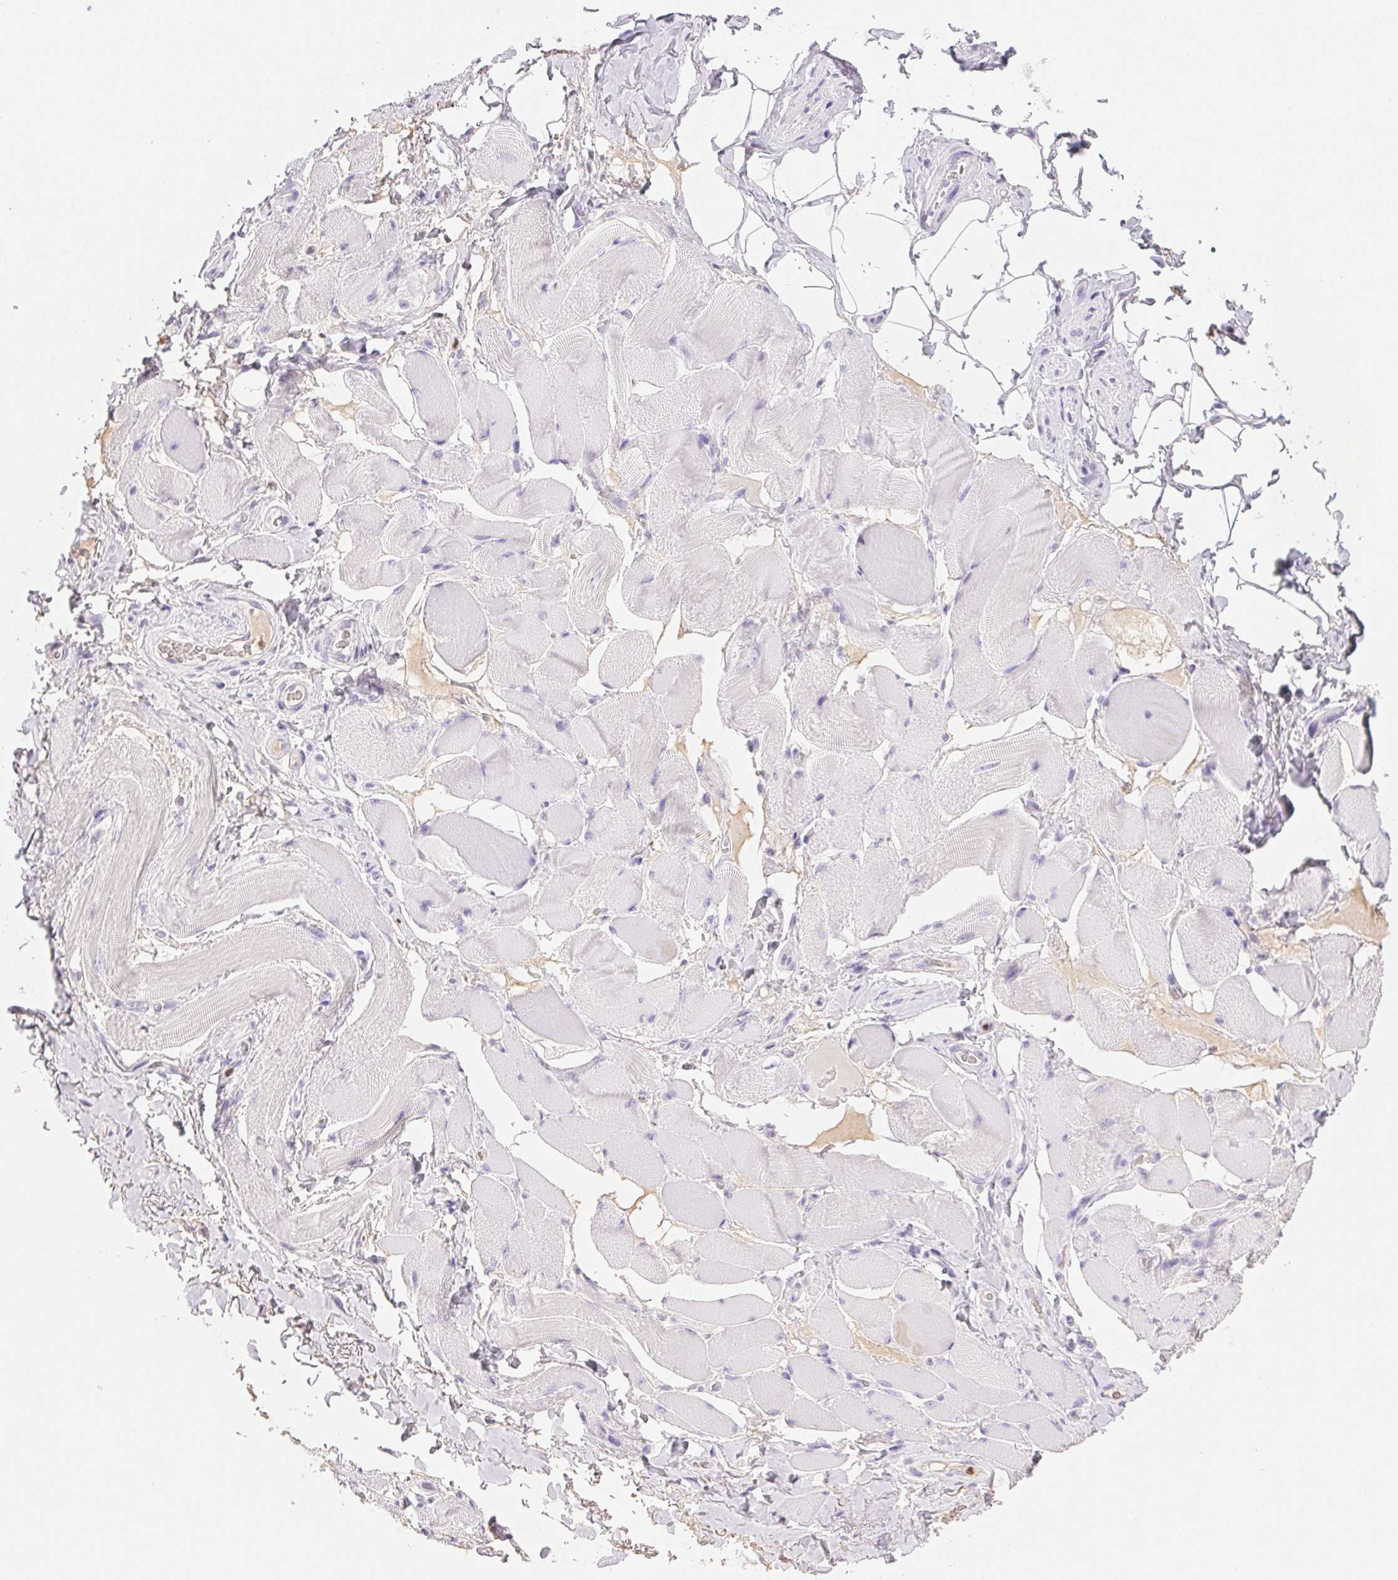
{"staining": {"intensity": "negative", "quantity": "none", "location": "none"}, "tissue": "skeletal muscle", "cell_type": "Myocytes", "image_type": "normal", "snomed": [{"axis": "morphology", "description": "Normal tissue, NOS"}, {"axis": "topography", "description": "Skeletal muscle"}, {"axis": "topography", "description": "Anal"}, {"axis": "topography", "description": "Peripheral nerve tissue"}], "caption": "Immunohistochemical staining of benign skeletal muscle displays no significant positivity in myocytes. (Stains: DAB (3,3'-diaminobenzidine) IHC with hematoxylin counter stain, Microscopy: brightfield microscopy at high magnification).", "gene": "PADI4", "patient": {"sex": "male", "age": 53}}